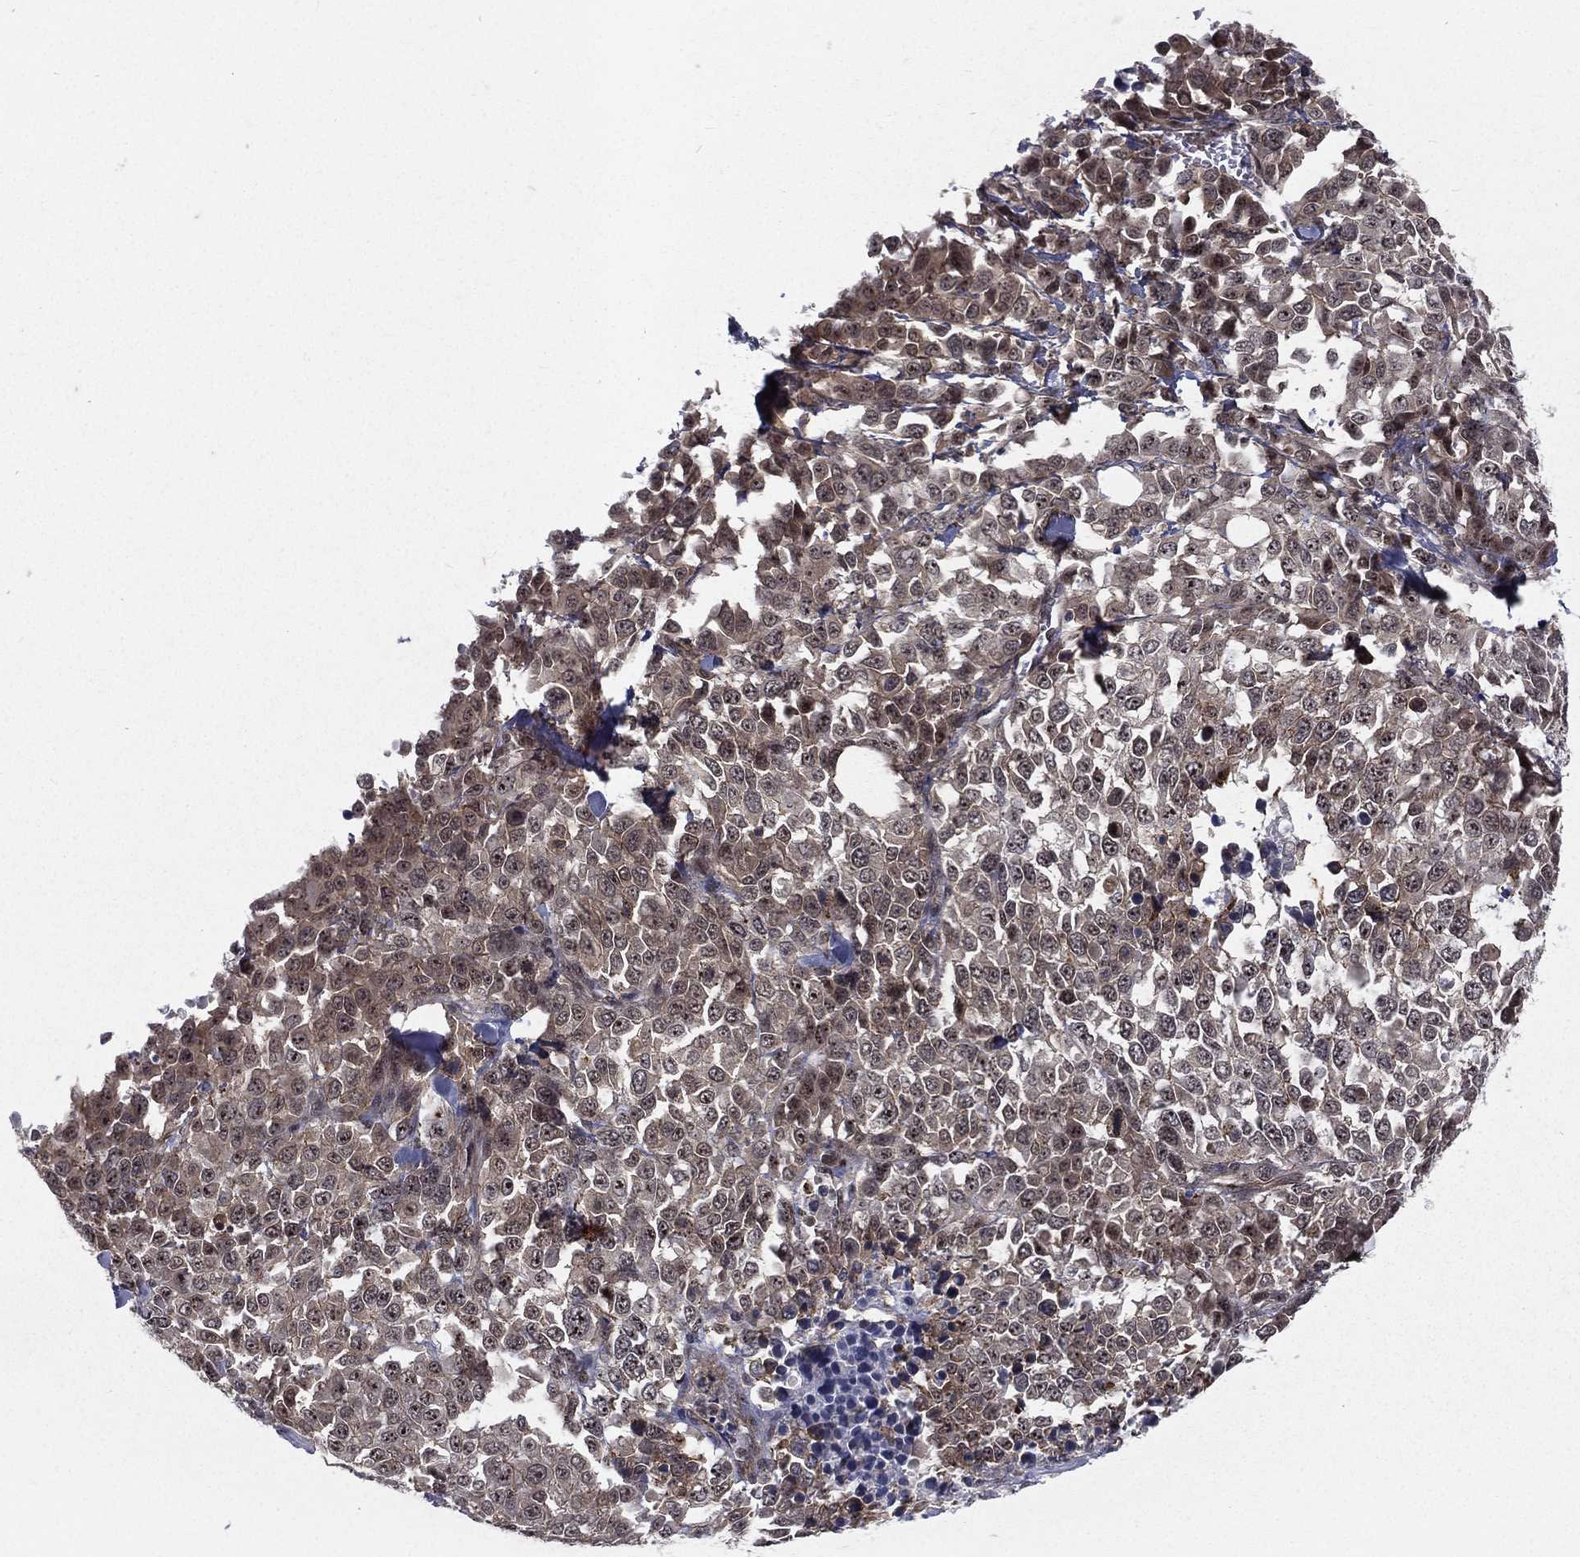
{"staining": {"intensity": "weak", "quantity": "<25%", "location": "cytoplasmic/membranous,nuclear"}, "tissue": "melanoma", "cell_type": "Tumor cells", "image_type": "cancer", "snomed": [{"axis": "morphology", "description": "Malignant melanoma, Metastatic site"}, {"axis": "topography", "description": "Skin"}], "caption": "High magnification brightfield microscopy of malignant melanoma (metastatic site) stained with DAB (3,3'-diaminobenzidine) (brown) and counterstained with hematoxylin (blue): tumor cells show no significant staining.", "gene": "MORC2", "patient": {"sex": "male", "age": 84}}